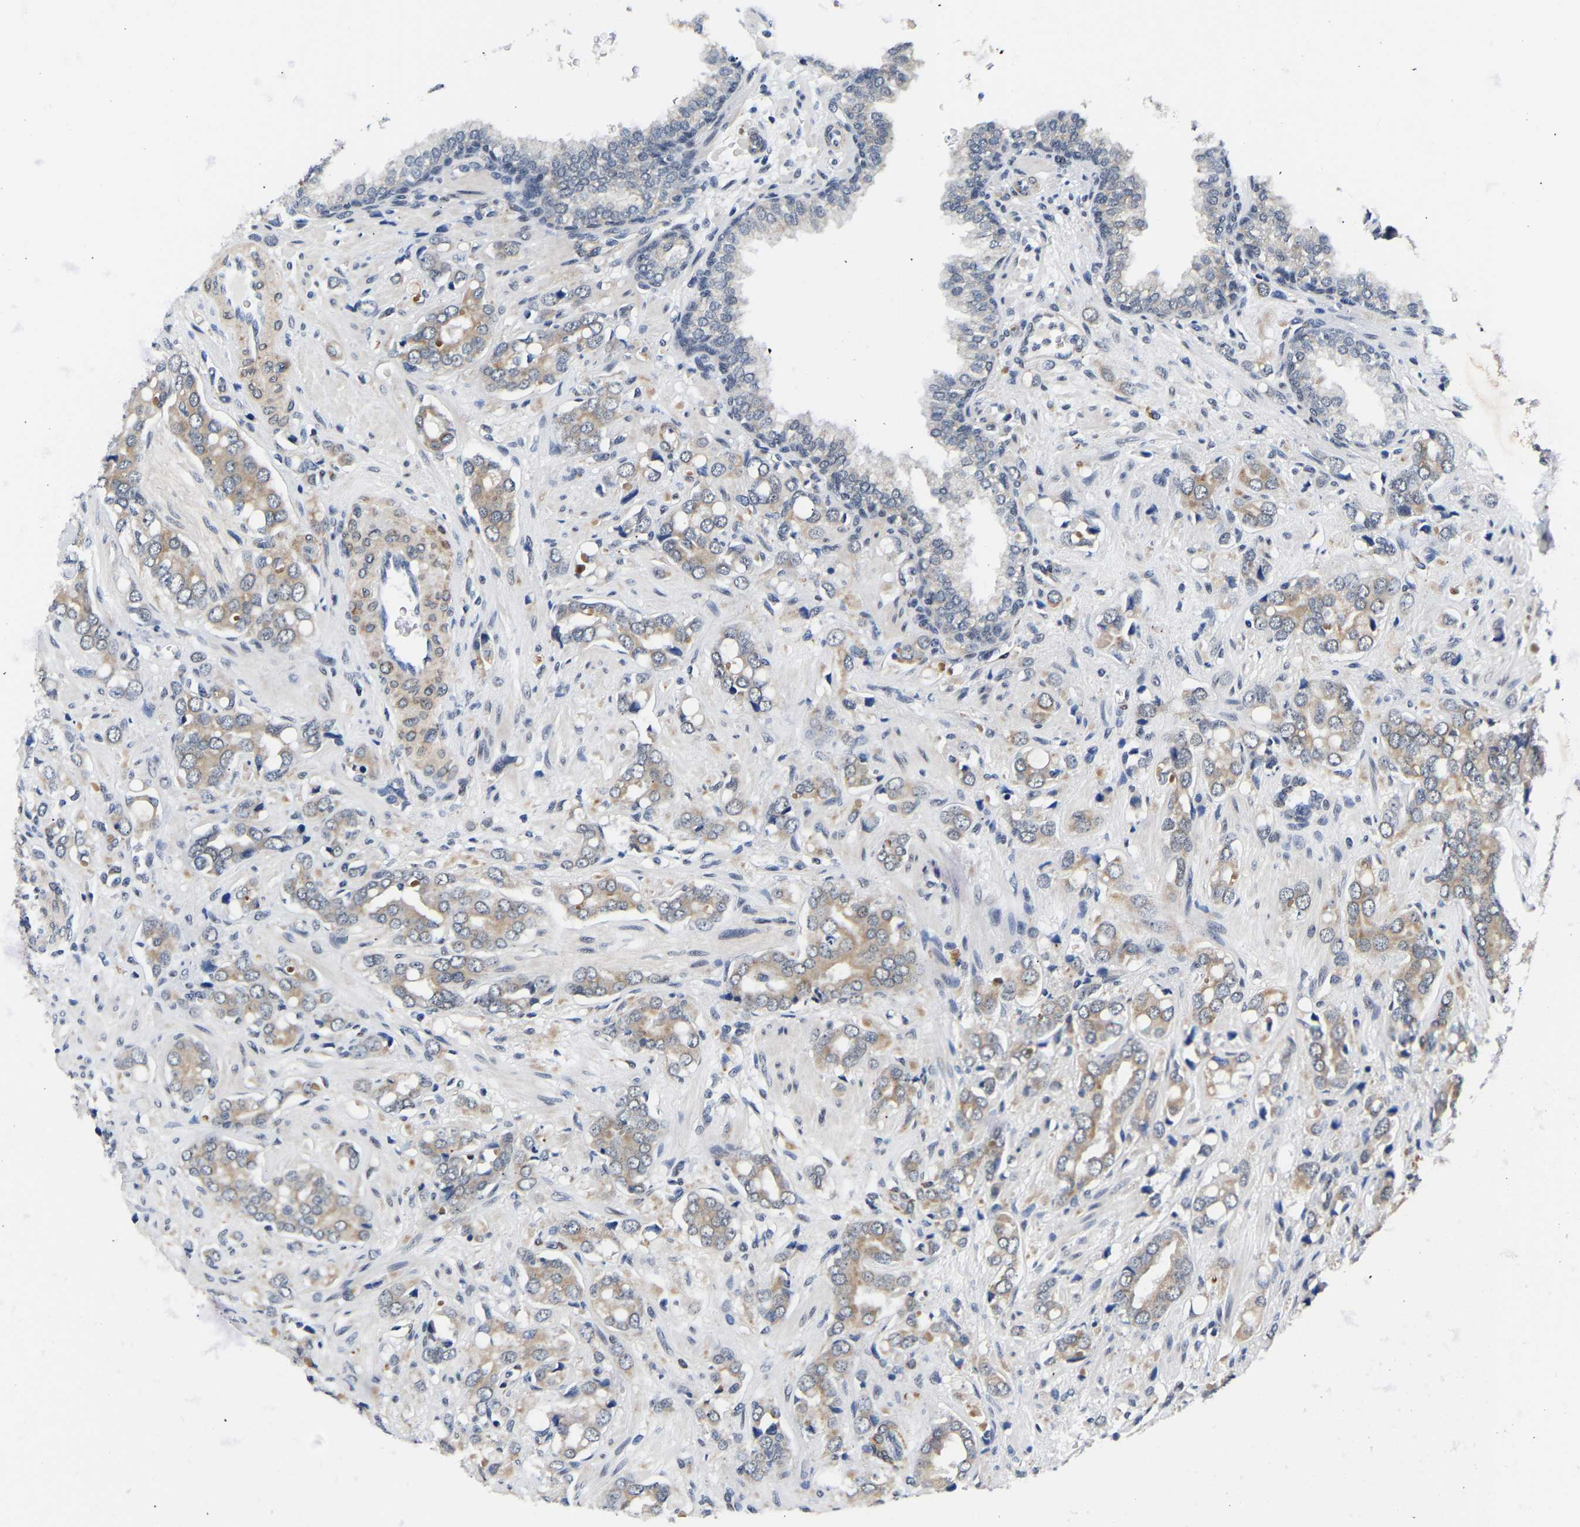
{"staining": {"intensity": "weak", "quantity": ">75%", "location": "cytoplasmic/membranous"}, "tissue": "prostate cancer", "cell_type": "Tumor cells", "image_type": "cancer", "snomed": [{"axis": "morphology", "description": "Adenocarcinoma, High grade"}, {"axis": "topography", "description": "Prostate"}], "caption": "Immunohistochemistry histopathology image of neoplastic tissue: prostate cancer stained using IHC exhibits low levels of weak protein expression localized specifically in the cytoplasmic/membranous of tumor cells, appearing as a cytoplasmic/membranous brown color.", "gene": "METTL16", "patient": {"sex": "male", "age": 52}}